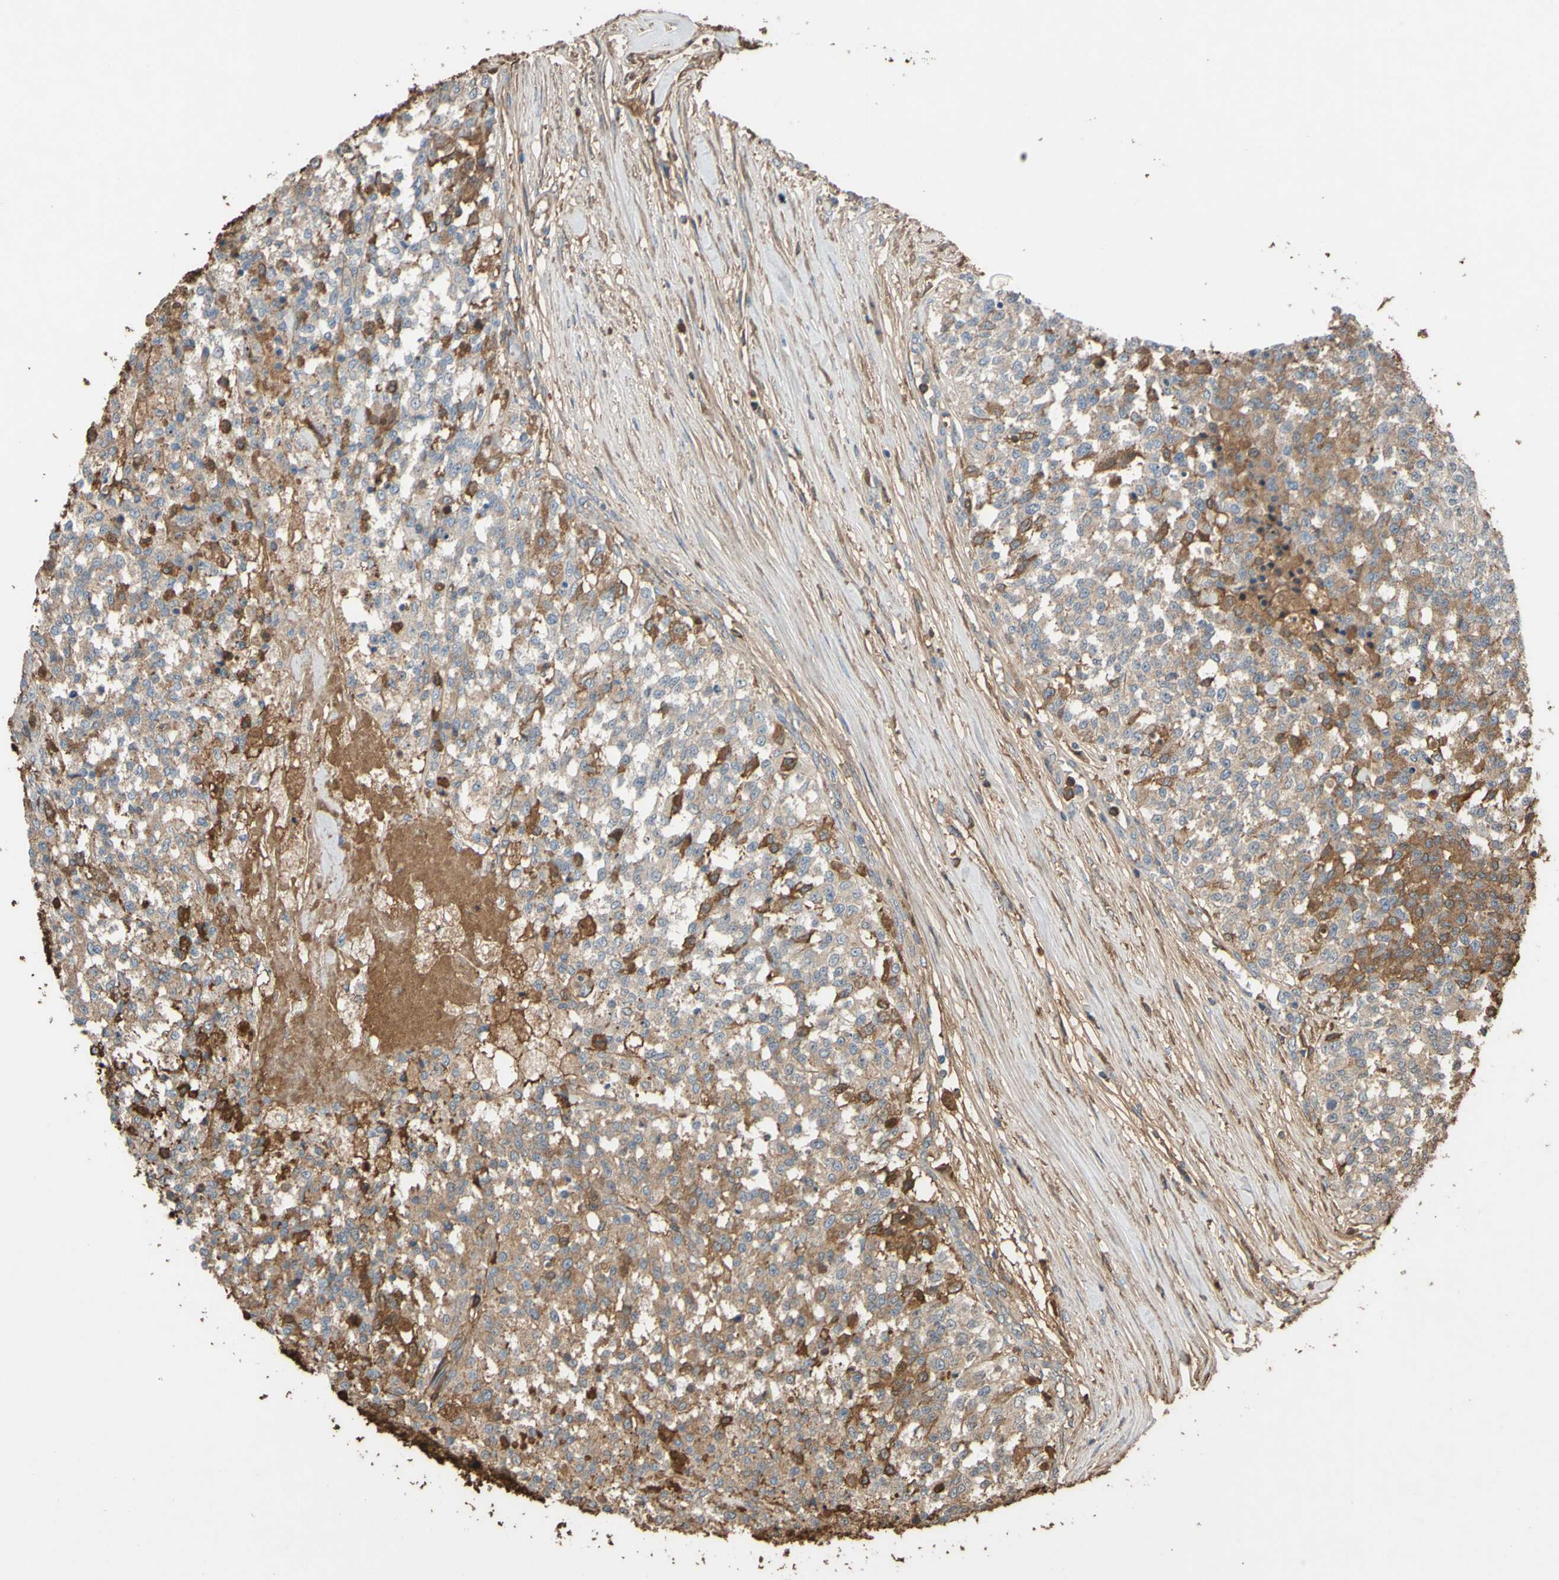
{"staining": {"intensity": "moderate", "quantity": ">75%", "location": "cytoplasmic/membranous"}, "tissue": "testis cancer", "cell_type": "Tumor cells", "image_type": "cancer", "snomed": [{"axis": "morphology", "description": "Seminoma, NOS"}, {"axis": "topography", "description": "Testis"}], "caption": "Approximately >75% of tumor cells in testis cancer demonstrate moderate cytoplasmic/membranous protein expression as visualized by brown immunohistochemical staining.", "gene": "PTGDS", "patient": {"sex": "male", "age": 59}}